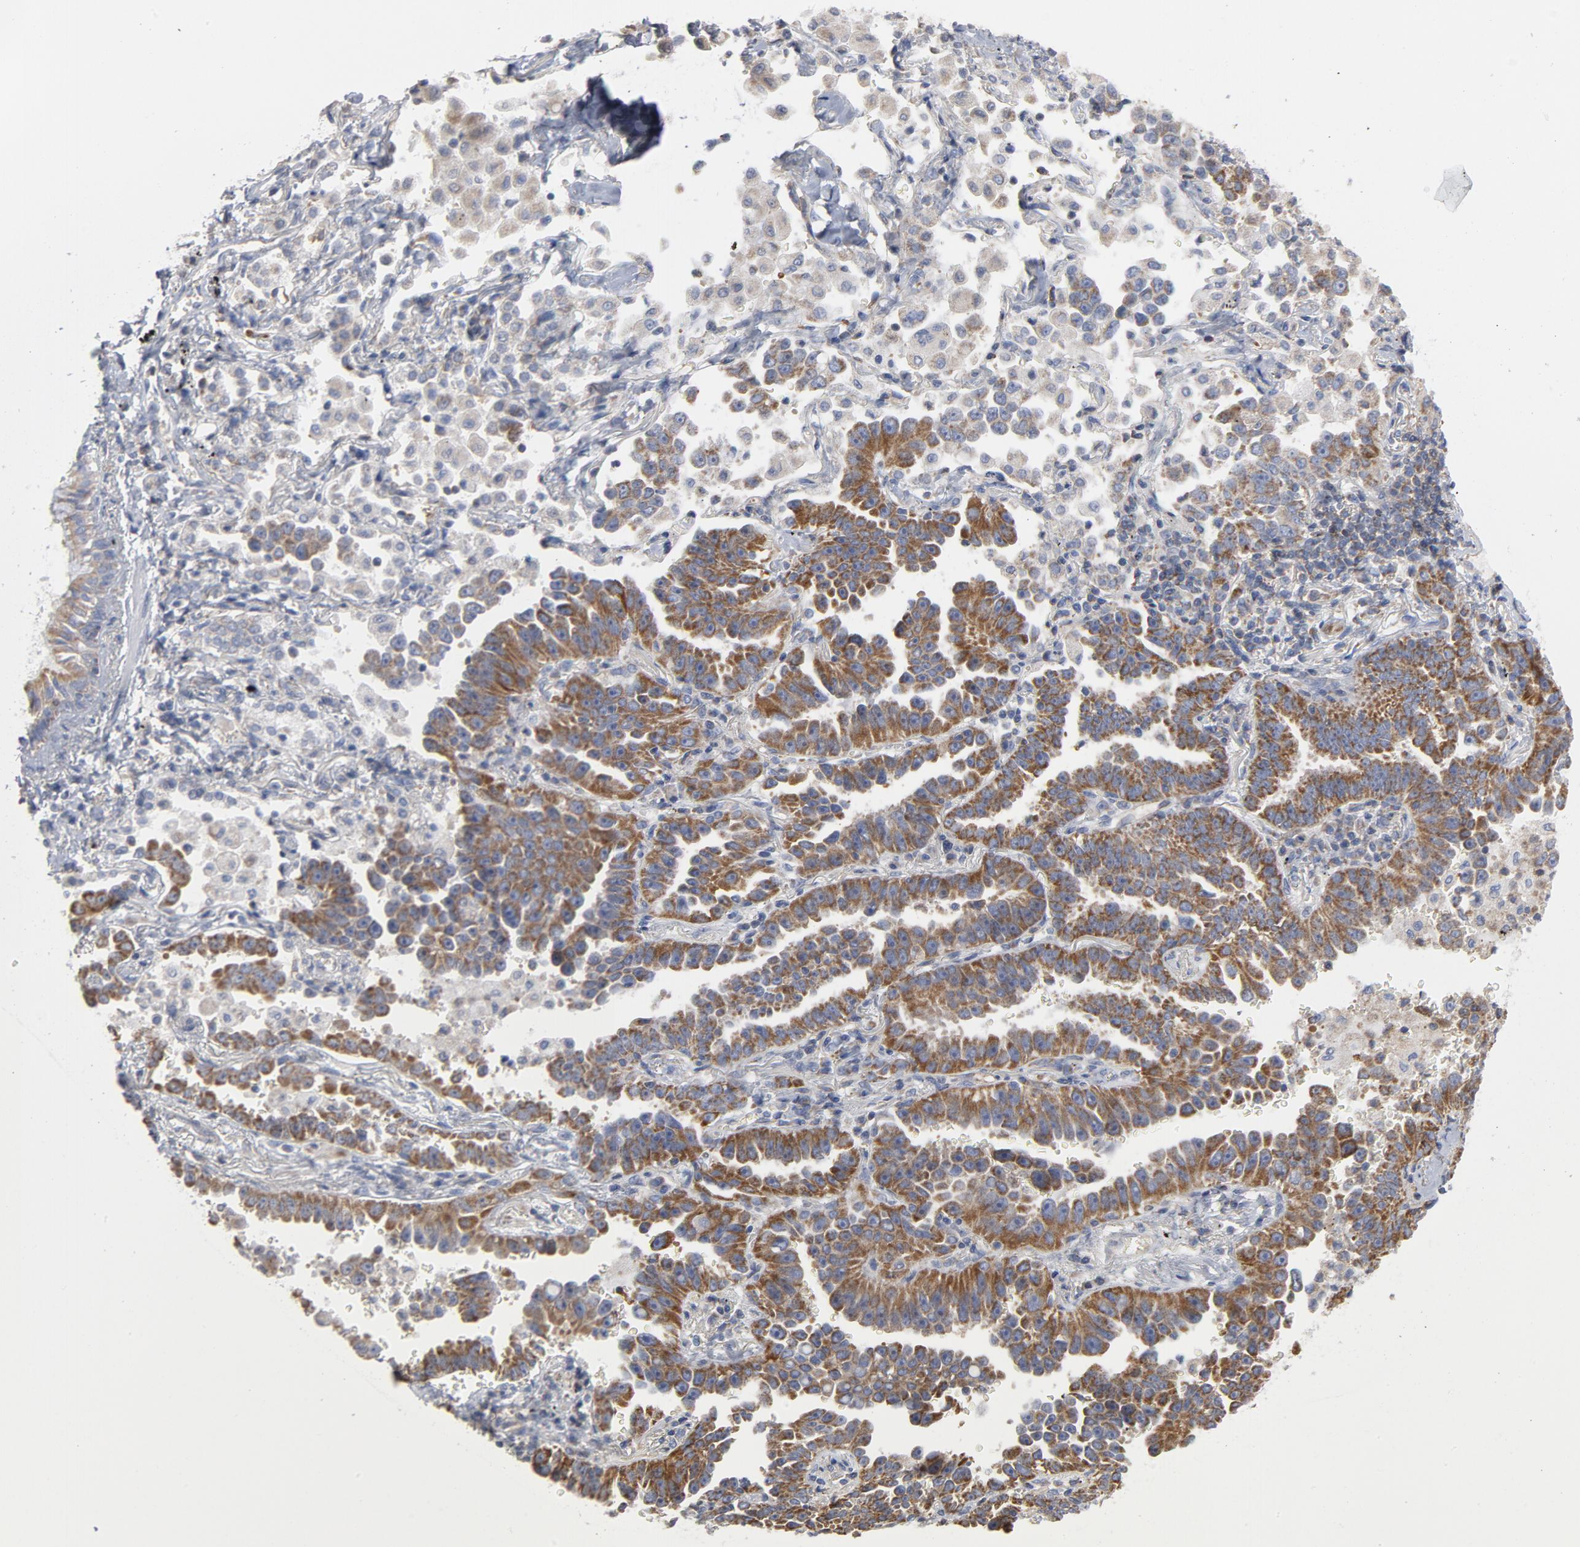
{"staining": {"intensity": "moderate", "quantity": ">75%", "location": "cytoplasmic/membranous"}, "tissue": "lung cancer", "cell_type": "Tumor cells", "image_type": "cancer", "snomed": [{"axis": "morphology", "description": "Adenocarcinoma, NOS"}, {"axis": "topography", "description": "Lung"}], "caption": "High-magnification brightfield microscopy of lung adenocarcinoma stained with DAB (brown) and counterstained with hematoxylin (blue). tumor cells exhibit moderate cytoplasmic/membranous expression is identified in approximately>75% of cells.", "gene": "OXA1L", "patient": {"sex": "female", "age": 64}}